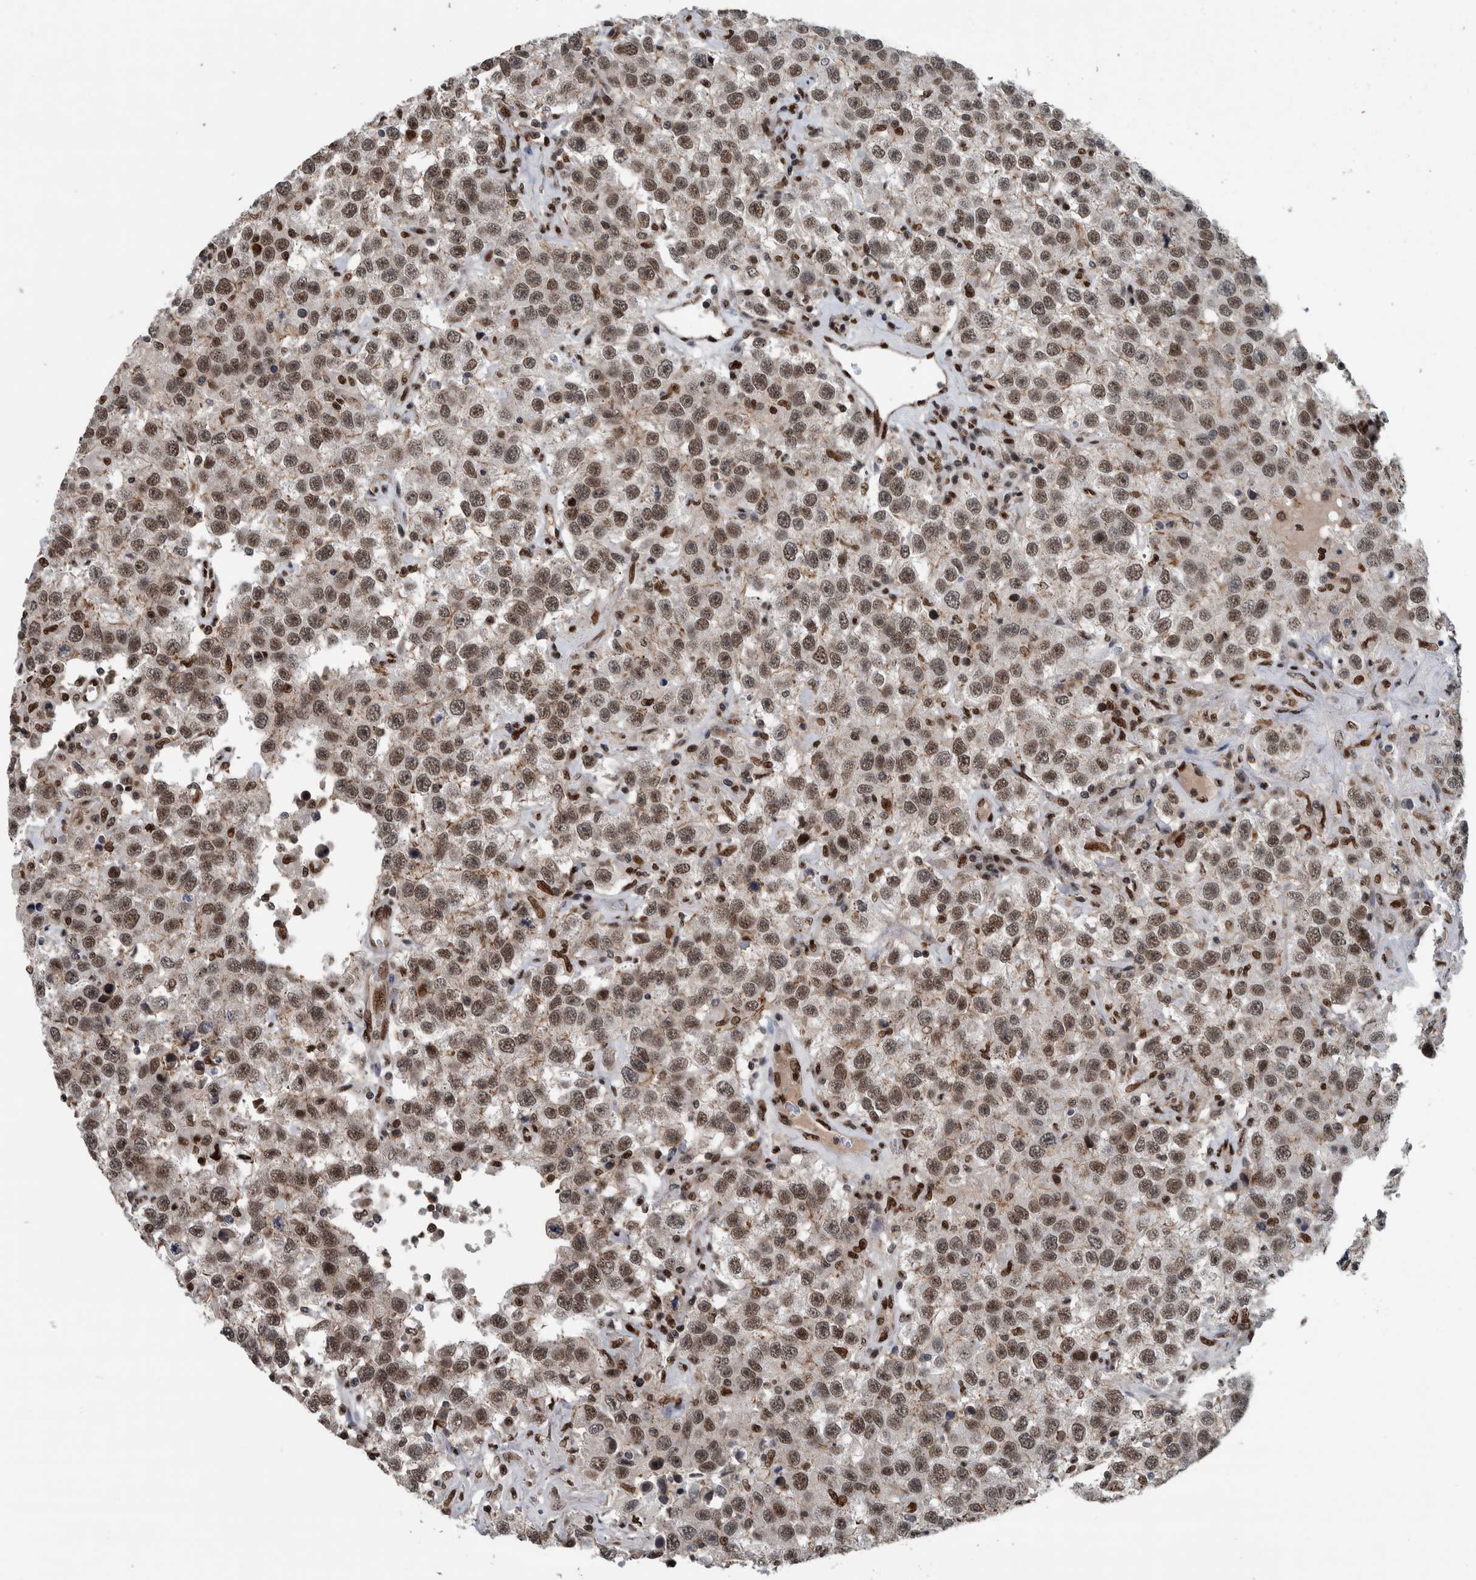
{"staining": {"intensity": "moderate", "quantity": ">75%", "location": "nuclear"}, "tissue": "testis cancer", "cell_type": "Tumor cells", "image_type": "cancer", "snomed": [{"axis": "morphology", "description": "Seminoma, NOS"}, {"axis": "topography", "description": "Testis"}], "caption": "This micrograph displays IHC staining of seminoma (testis), with medium moderate nuclear staining in about >75% of tumor cells.", "gene": "FAM135B", "patient": {"sex": "male", "age": 41}}